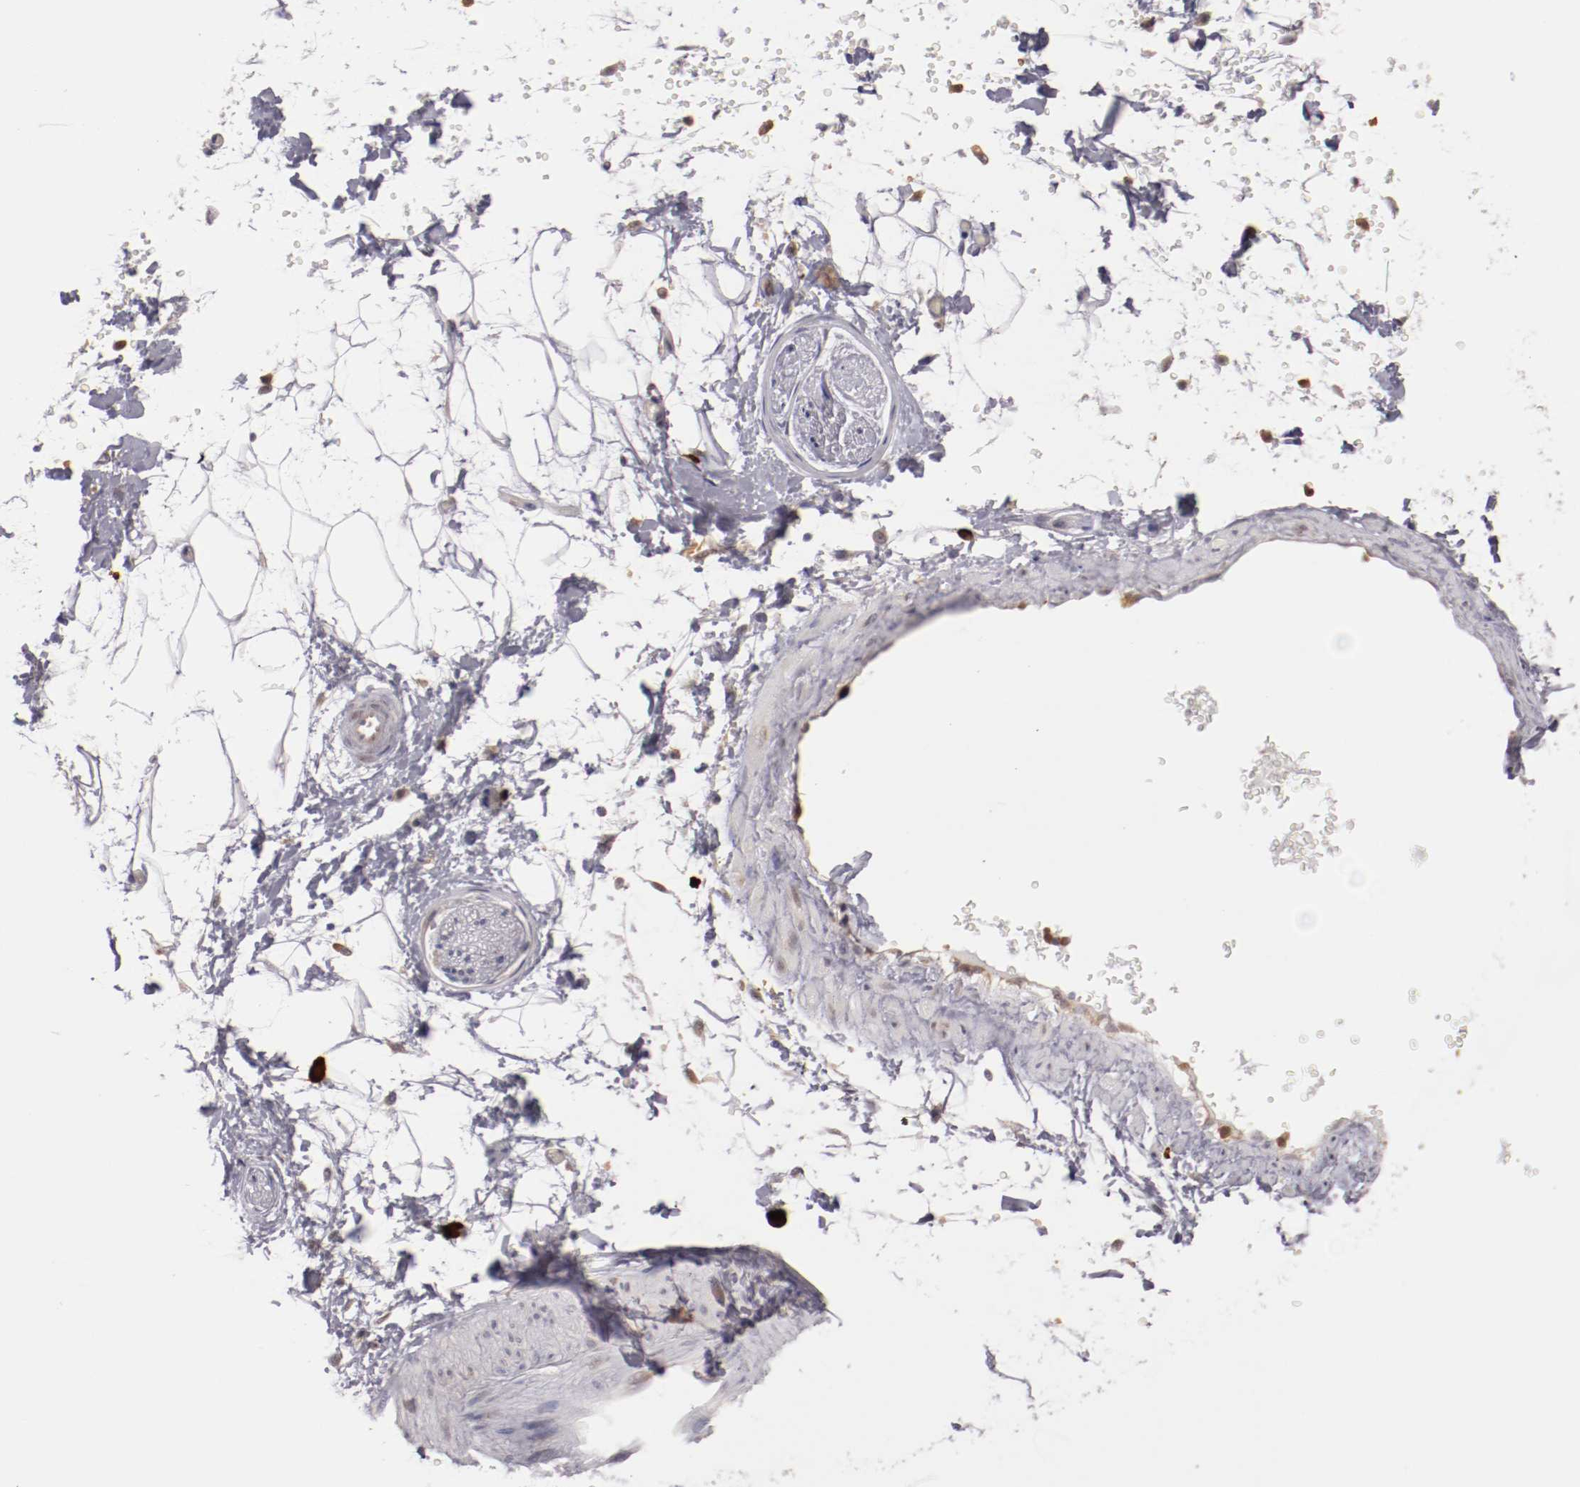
{"staining": {"intensity": "weak", "quantity": ">75%", "location": "cytoplasmic/membranous"}, "tissue": "adipose tissue", "cell_type": "Adipocytes", "image_type": "normal", "snomed": [{"axis": "morphology", "description": "Normal tissue, NOS"}, {"axis": "topography", "description": "Soft tissue"}], "caption": "High-power microscopy captured an immunohistochemistry histopathology image of benign adipose tissue, revealing weak cytoplasmic/membranous expression in about >75% of adipocytes.", "gene": "STX3", "patient": {"sex": "male", "age": 72}}